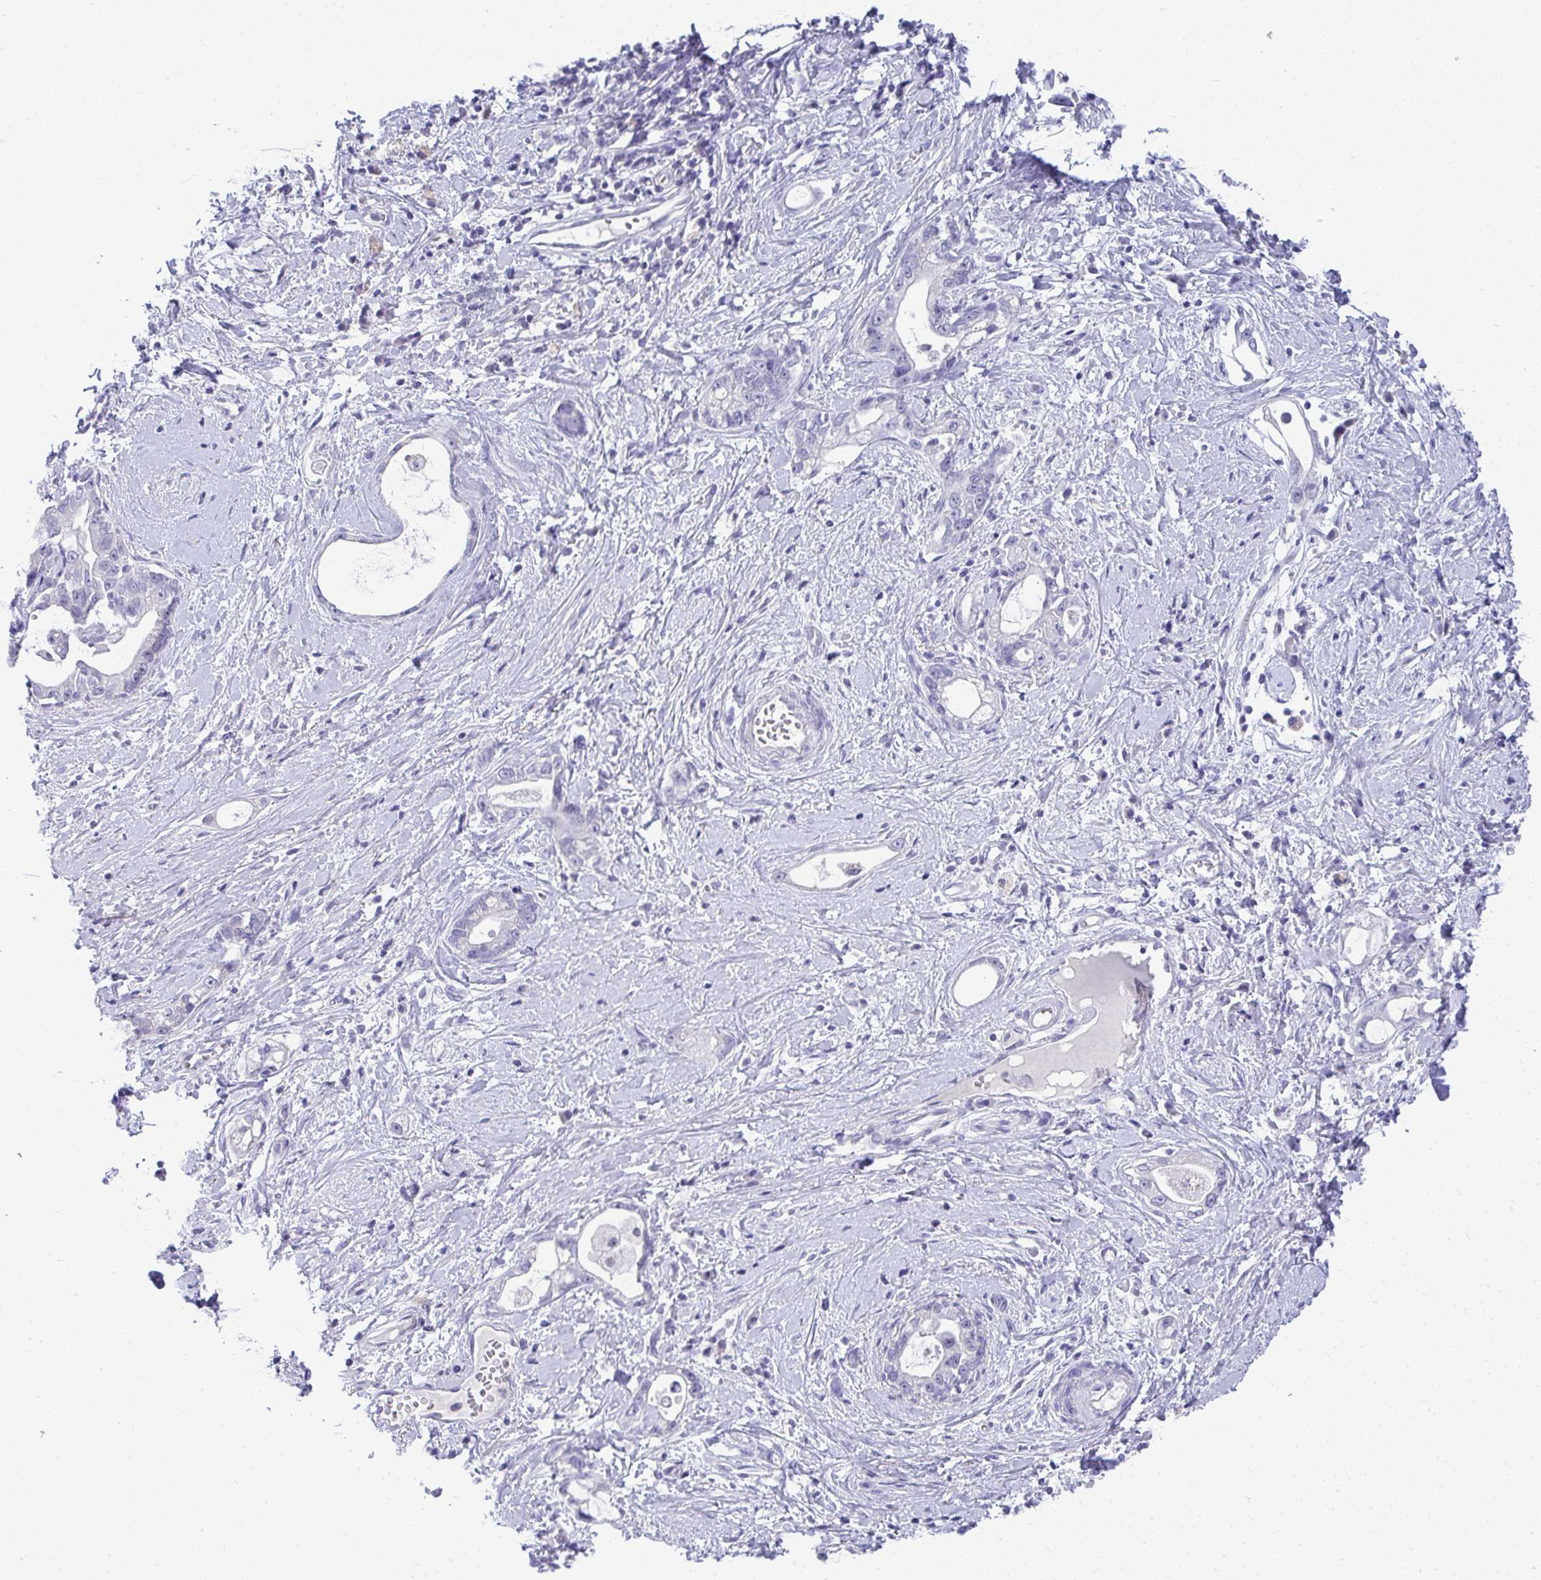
{"staining": {"intensity": "negative", "quantity": "none", "location": "none"}, "tissue": "stomach cancer", "cell_type": "Tumor cells", "image_type": "cancer", "snomed": [{"axis": "morphology", "description": "Adenocarcinoma, NOS"}, {"axis": "topography", "description": "Stomach"}], "caption": "DAB (3,3'-diaminobenzidine) immunohistochemical staining of stomach adenocarcinoma demonstrates no significant expression in tumor cells.", "gene": "TMEM82", "patient": {"sex": "male", "age": 55}}